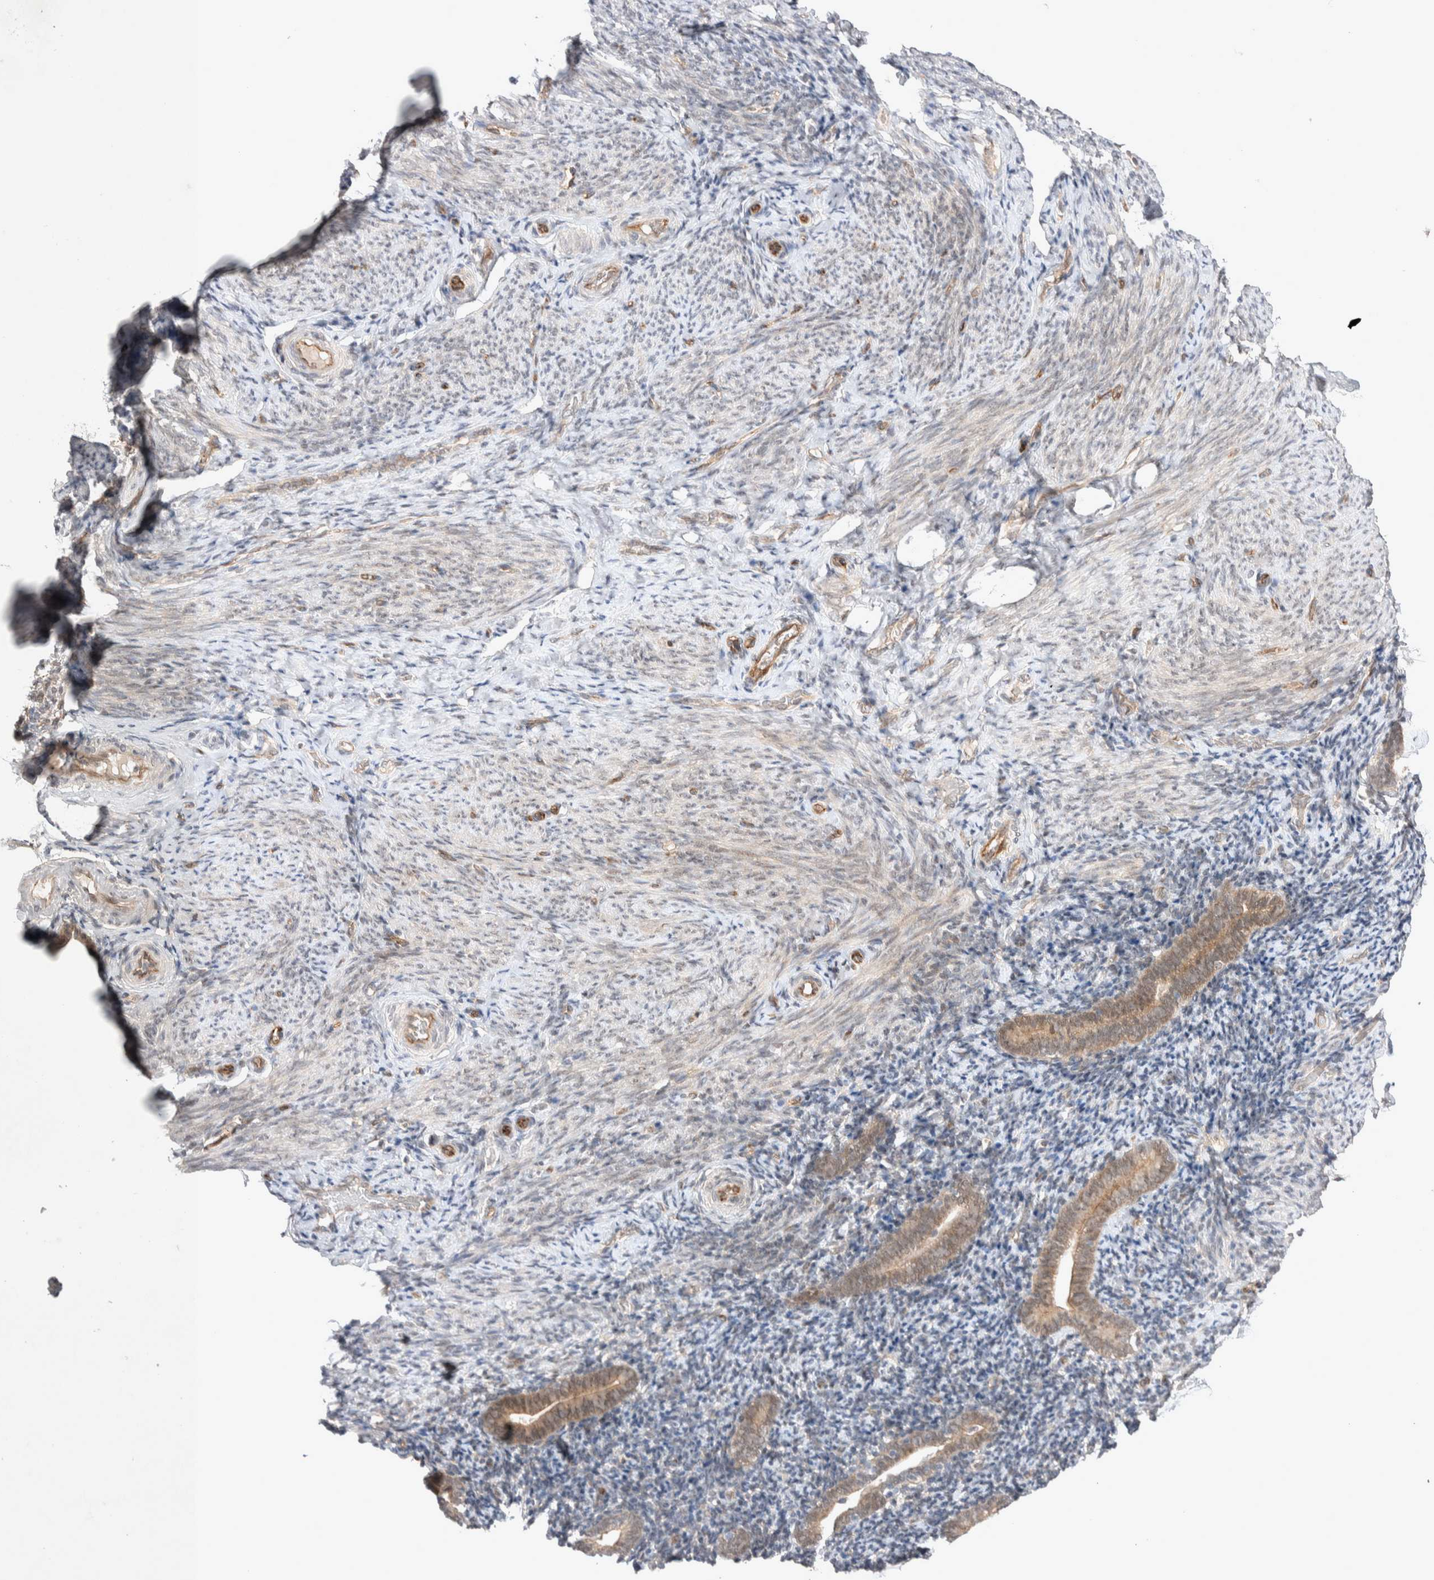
{"staining": {"intensity": "negative", "quantity": "none", "location": "none"}, "tissue": "endometrium", "cell_type": "Cells in endometrial stroma", "image_type": "normal", "snomed": [{"axis": "morphology", "description": "Normal tissue, NOS"}, {"axis": "topography", "description": "Endometrium"}], "caption": "Immunohistochemical staining of unremarkable endometrium reveals no significant staining in cells in endometrial stroma. (DAB immunohistochemistry (IHC) visualized using brightfield microscopy, high magnification).", "gene": "ZNF704", "patient": {"sex": "female", "age": 51}}